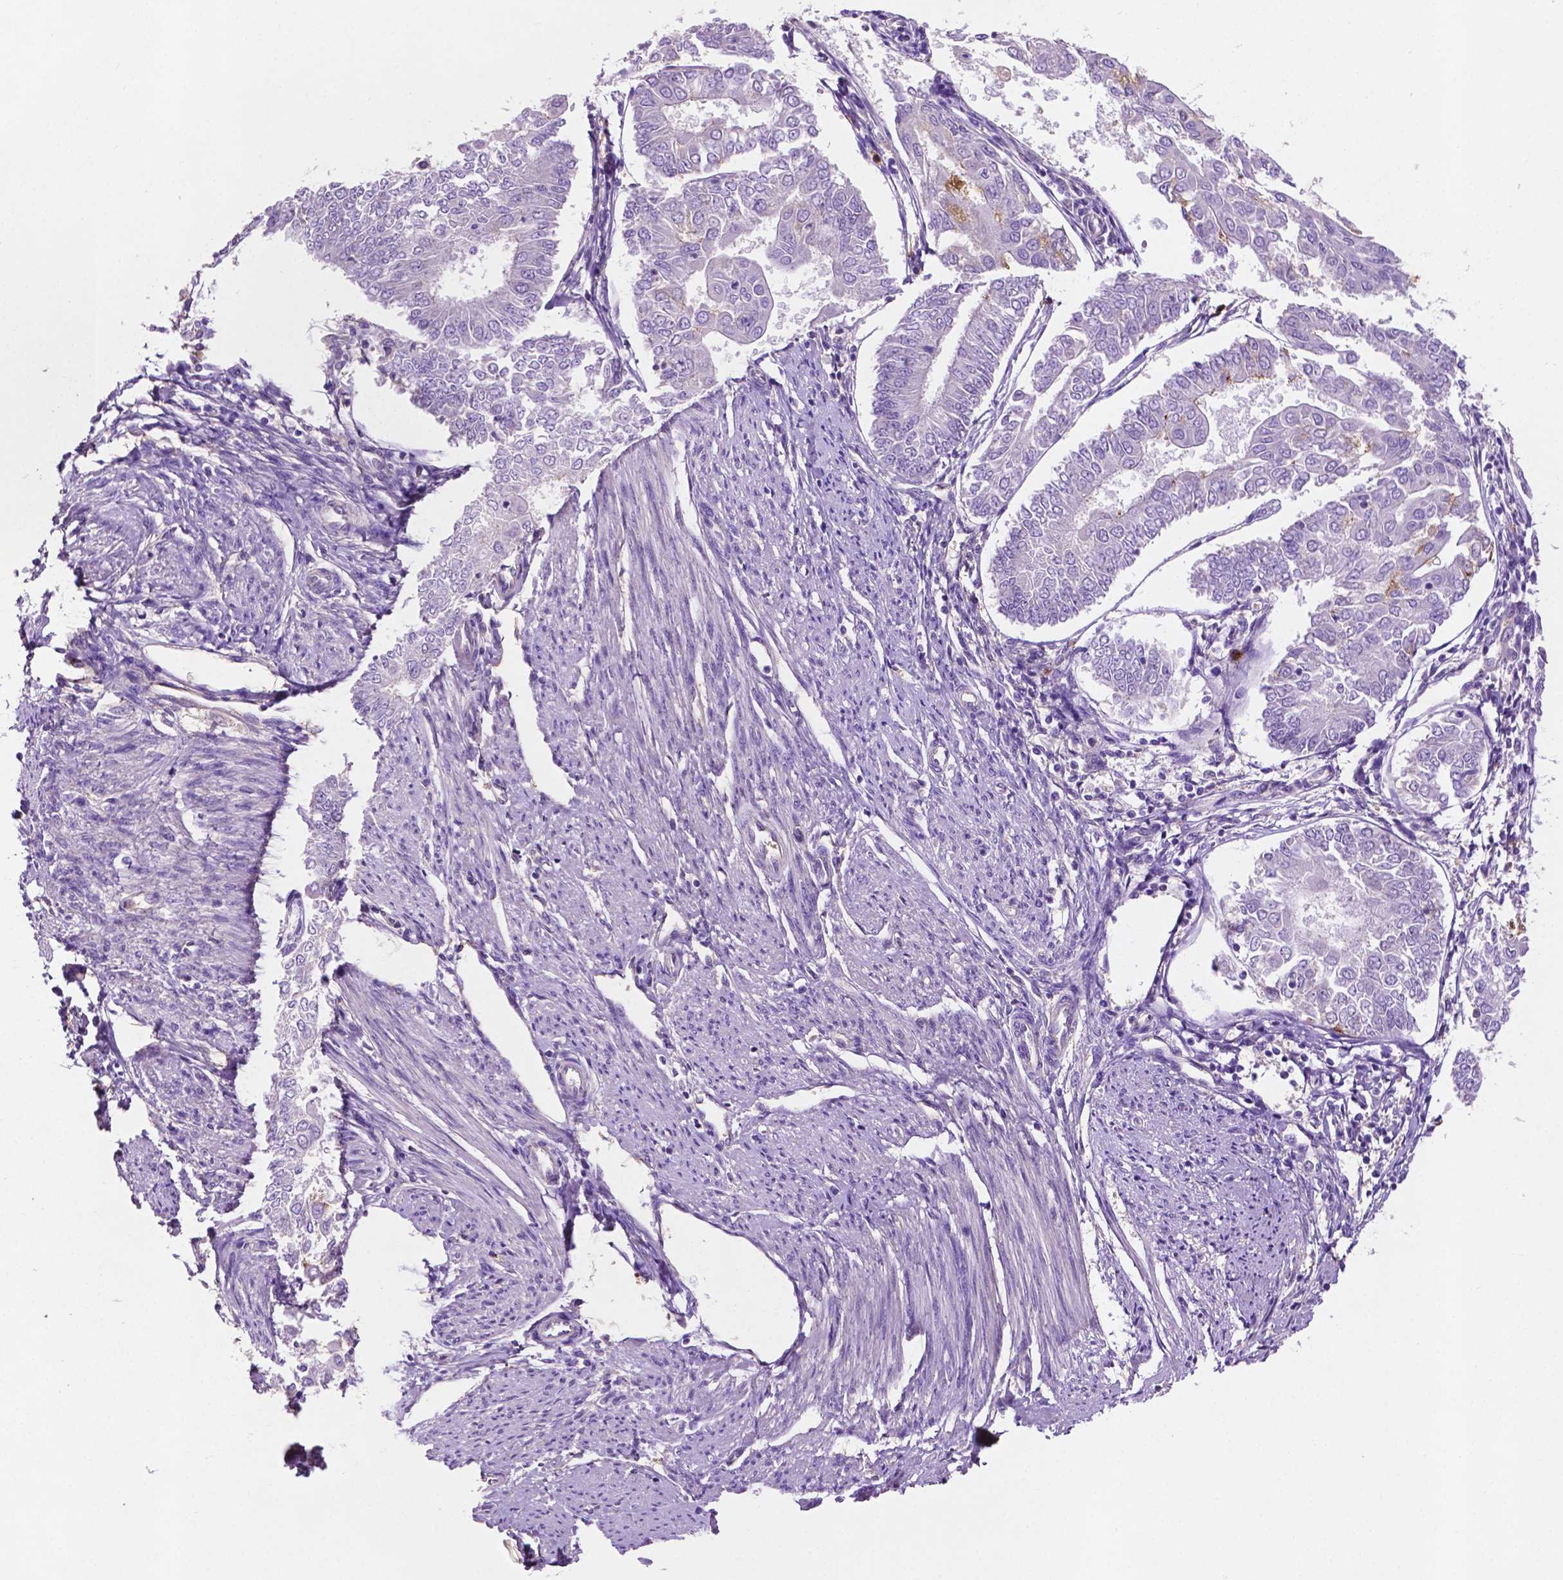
{"staining": {"intensity": "negative", "quantity": "none", "location": "none"}, "tissue": "endometrial cancer", "cell_type": "Tumor cells", "image_type": "cancer", "snomed": [{"axis": "morphology", "description": "Adenocarcinoma, NOS"}, {"axis": "topography", "description": "Endometrium"}], "caption": "Tumor cells show no significant expression in endometrial cancer (adenocarcinoma).", "gene": "GDPD5", "patient": {"sex": "female", "age": 68}}